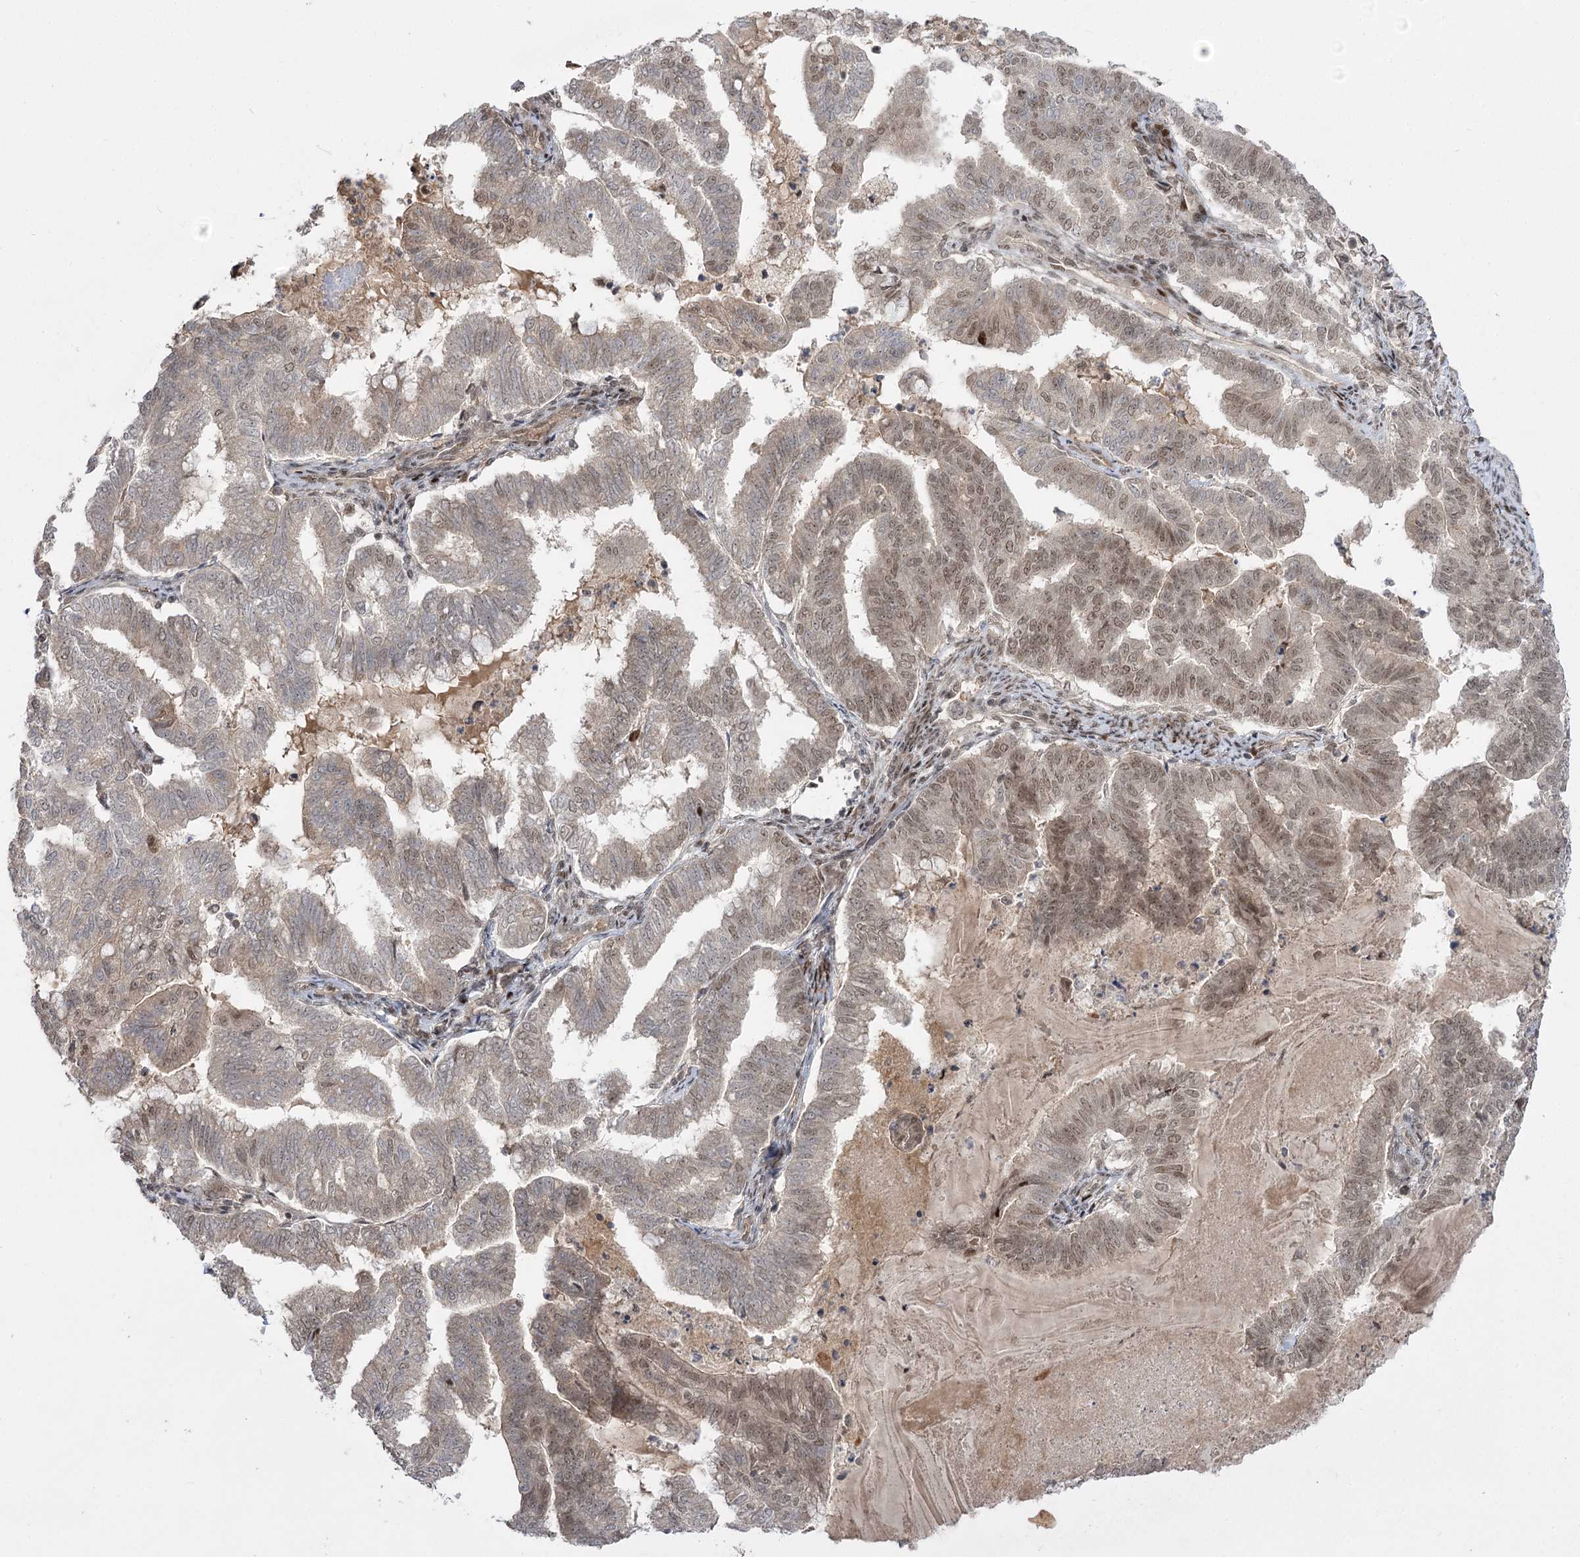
{"staining": {"intensity": "moderate", "quantity": "25%-75%", "location": "nuclear"}, "tissue": "endometrial cancer", "cell_type": "Tumor cells", "image_type": "cancer", "snomed": [{"axis": "morphology", "description": "Adenocarcinoma, NOS"}, {"axis": "topography", "description": "Endometrium"}], "caption": "IHC histopathology image of human adenocarcinoma (endometrial) stained for a protein (brown), which shows medium levels of moderate nuclear staining in approximately 25%-75% of tumor cells.", "gene": "HELQ", "patient": {"sex": "female", "age": 79}}